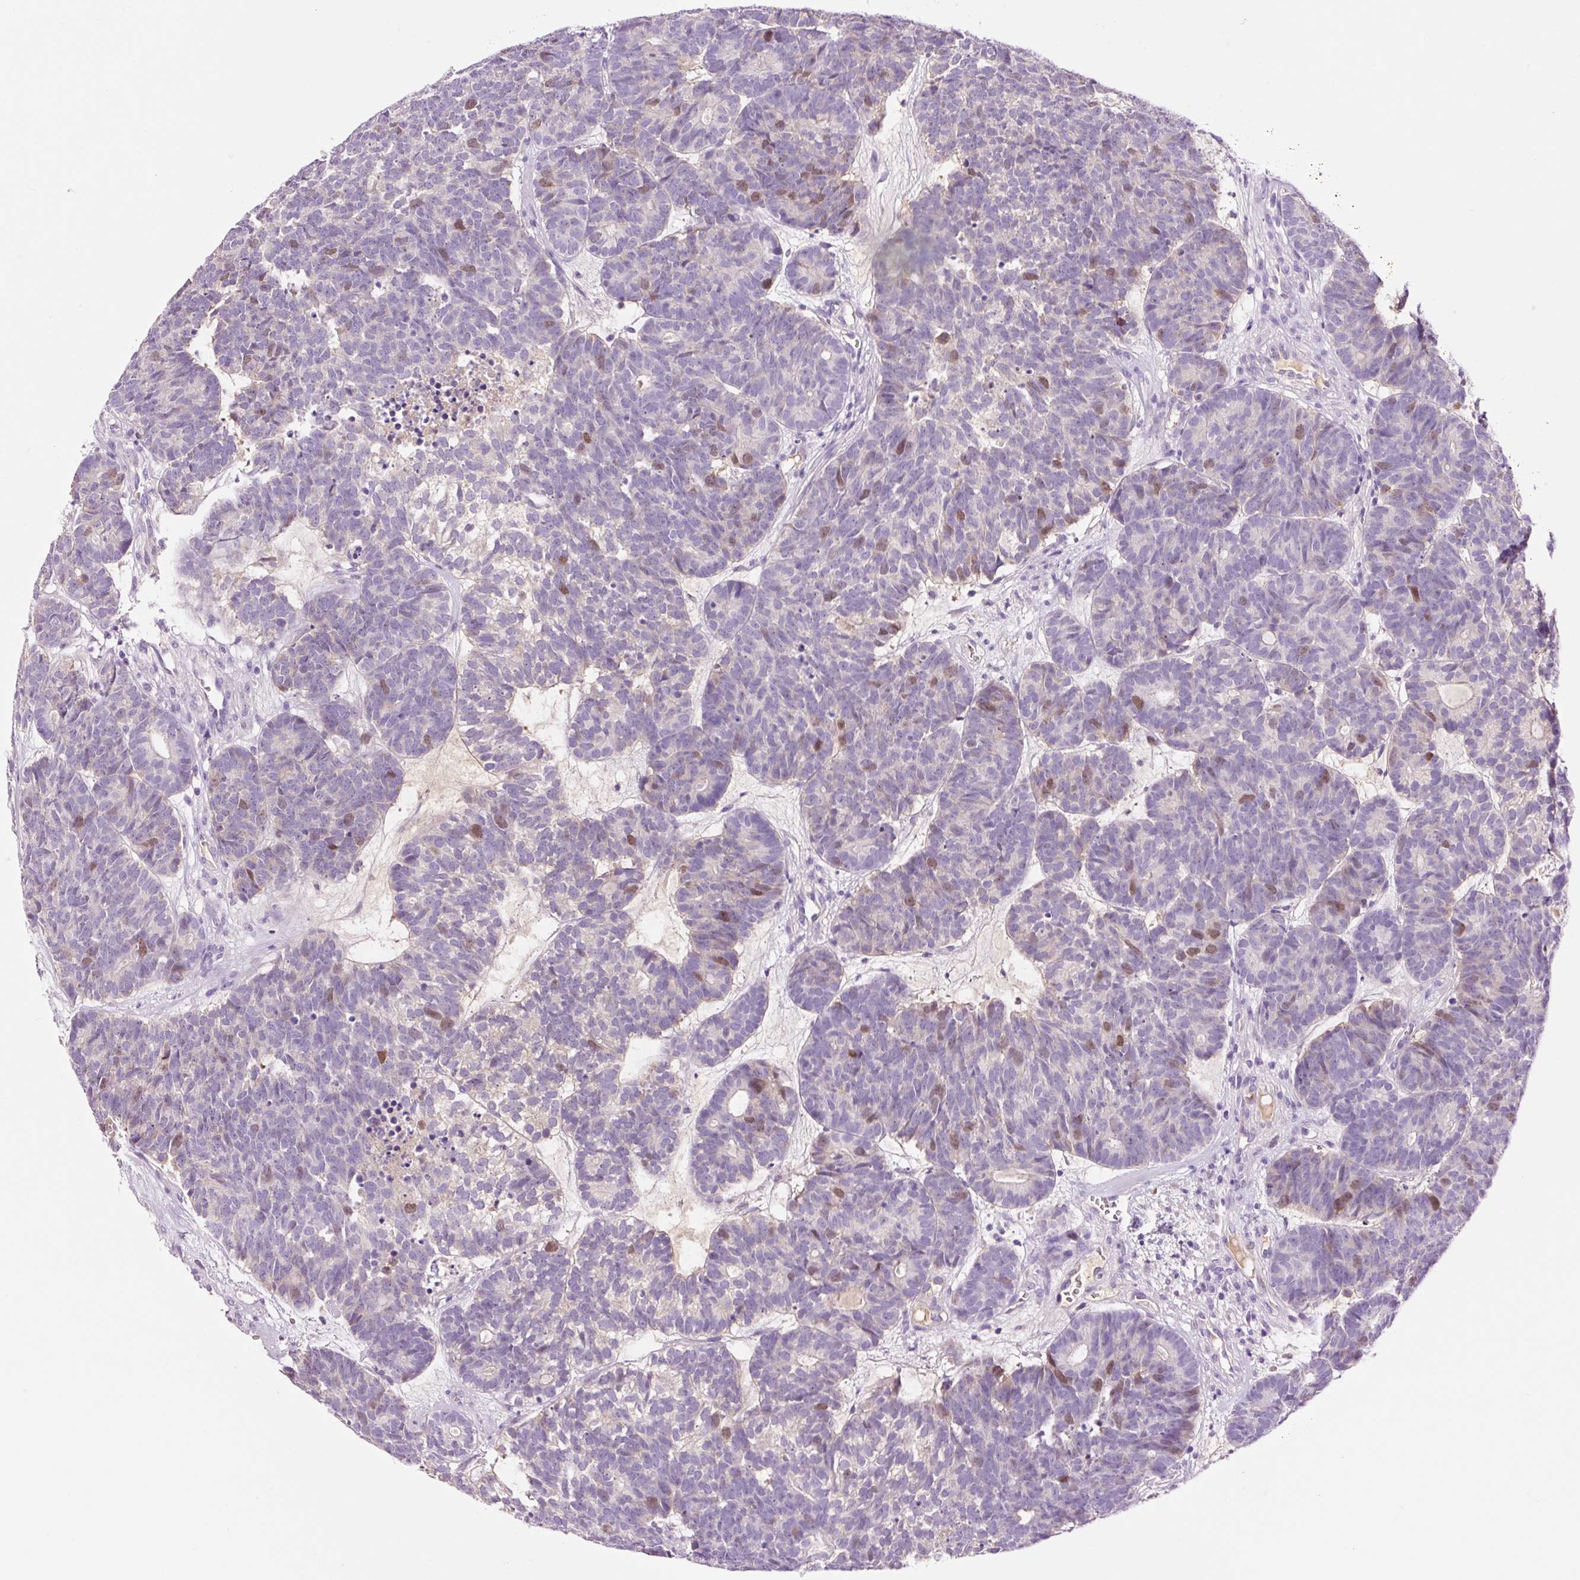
{"staining": {"intensity": "moderate", "quantity": "<25%", "location": "nuclear"}, "tissue": "head and neck cancer", "cell_type": "Tumor cells", "image_type": "cancer", "snomed": [{"axis": "morphology", "description": "Adenocarcinoma, NOS"}, {"axis": "topography", "description": "Head-Neck"}], "caption": "Head and neck cancer (adenocarcinoma) stained with DAB (3,3'-diaminobenzidine) immunohistochemistry (IHC) demonstrates low levels of moderate nuclear expression in about <25% of tumor cells. (DAB (3,3'-diaminobenzidine) IHC, brown staining for protein, blue staining for nuclei).", "gene": "DPPA4", "patient": {"sex": "female", "age": 81}}